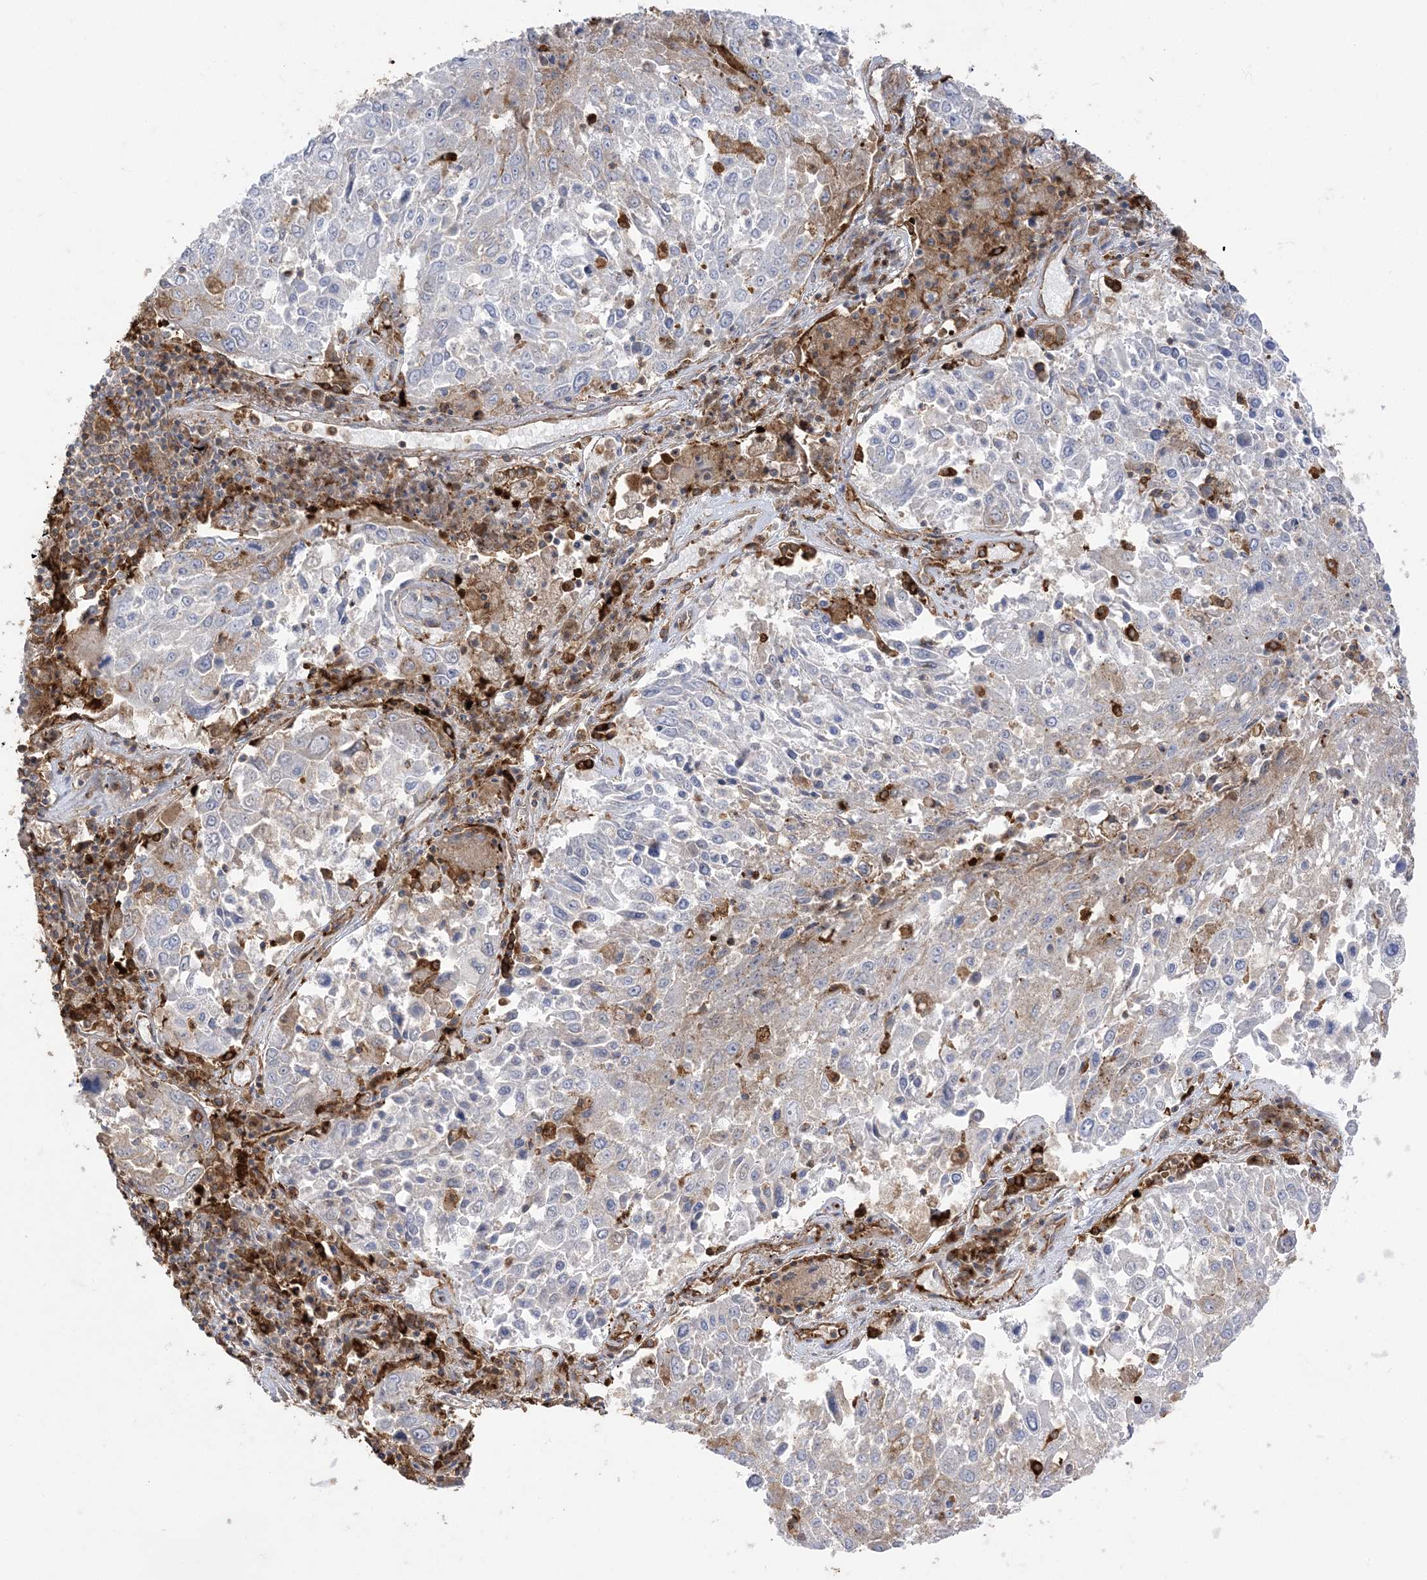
{"staining": {"intensity": "negative", "quantity": "none", "location": "none"}, "tissue": "lung cancer", "cell_type": "Tumor cells", "image_type": "cancer", "snomed": [{"axis": "morphology", "description": "Squamous cell carcinoma, NOS"}, {"axis": "topography", "description": "Lung"}], "caption": "Immunohistochemical staining of lung cancer (squamous cell carcinoma) displays no significant expression in tumor cells. (Stains: DAB immunohistochemistry with hematoxylin counter stain, Microscopy: brightfield microscopy at high magnification).", "gene": "DERL3", "patient": {"sex": "male", "age": 65}}